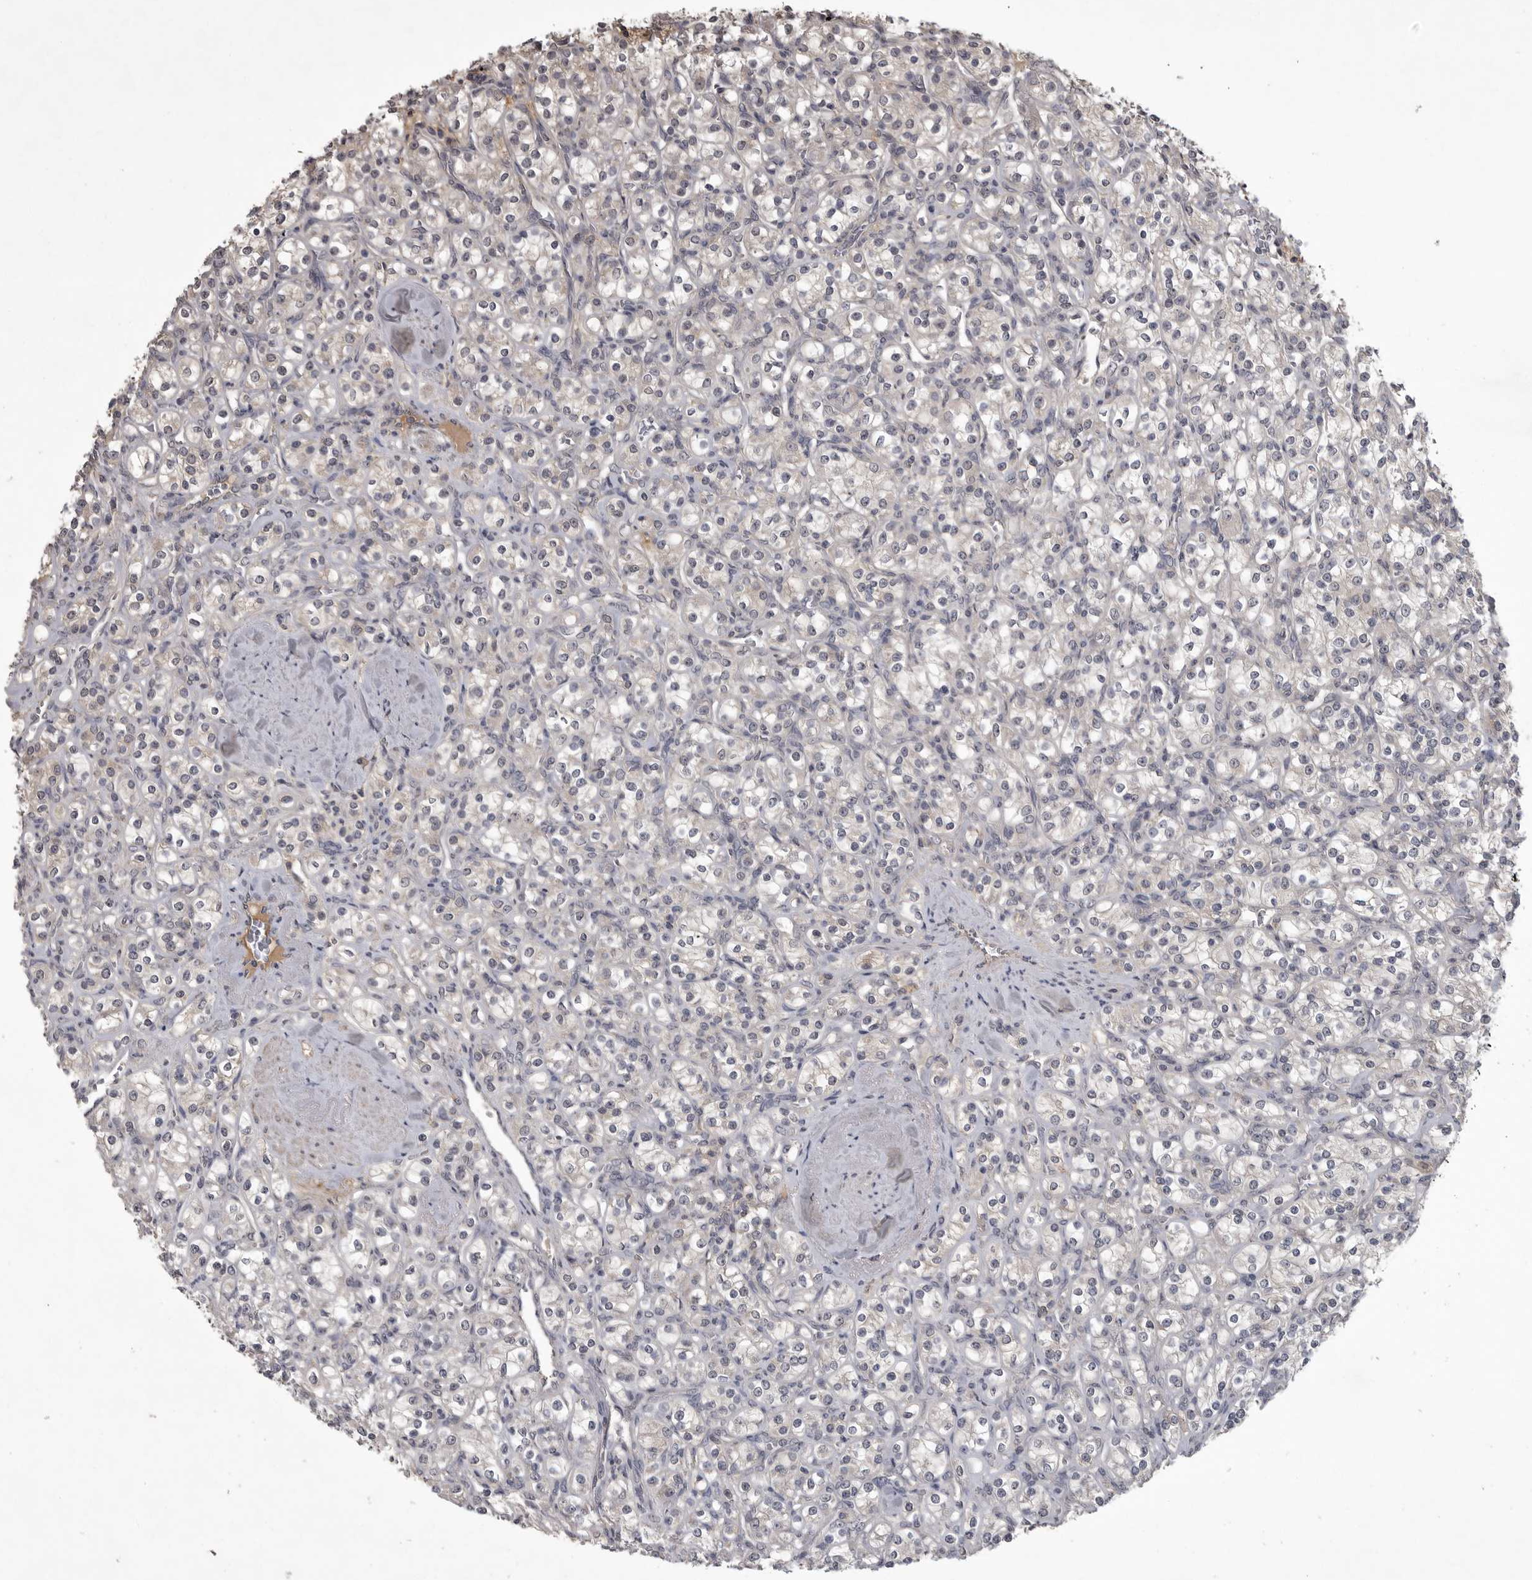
{"staining": {"intensity": "negative", "quantity": "none", "location": "none"}, "tissue": "renal cancer", "cell_type": "Tumor cells", "image_type": "cancer", "snomed": [{"axis": "morphology", "description": "Adenocarcinoma, NOS"}, {"axis": "topography", "description": "Kidney"}], "caption": "A micrograph of adenocarcinoma (renal) stained for a protein shows no brown staining in tumor cells. (DAB (3,3'-diaminobenzidine) IHC with hematoxylin counter stain).", "gene": "ZNF114", "patient": {"sex": "male", "age": 77}}